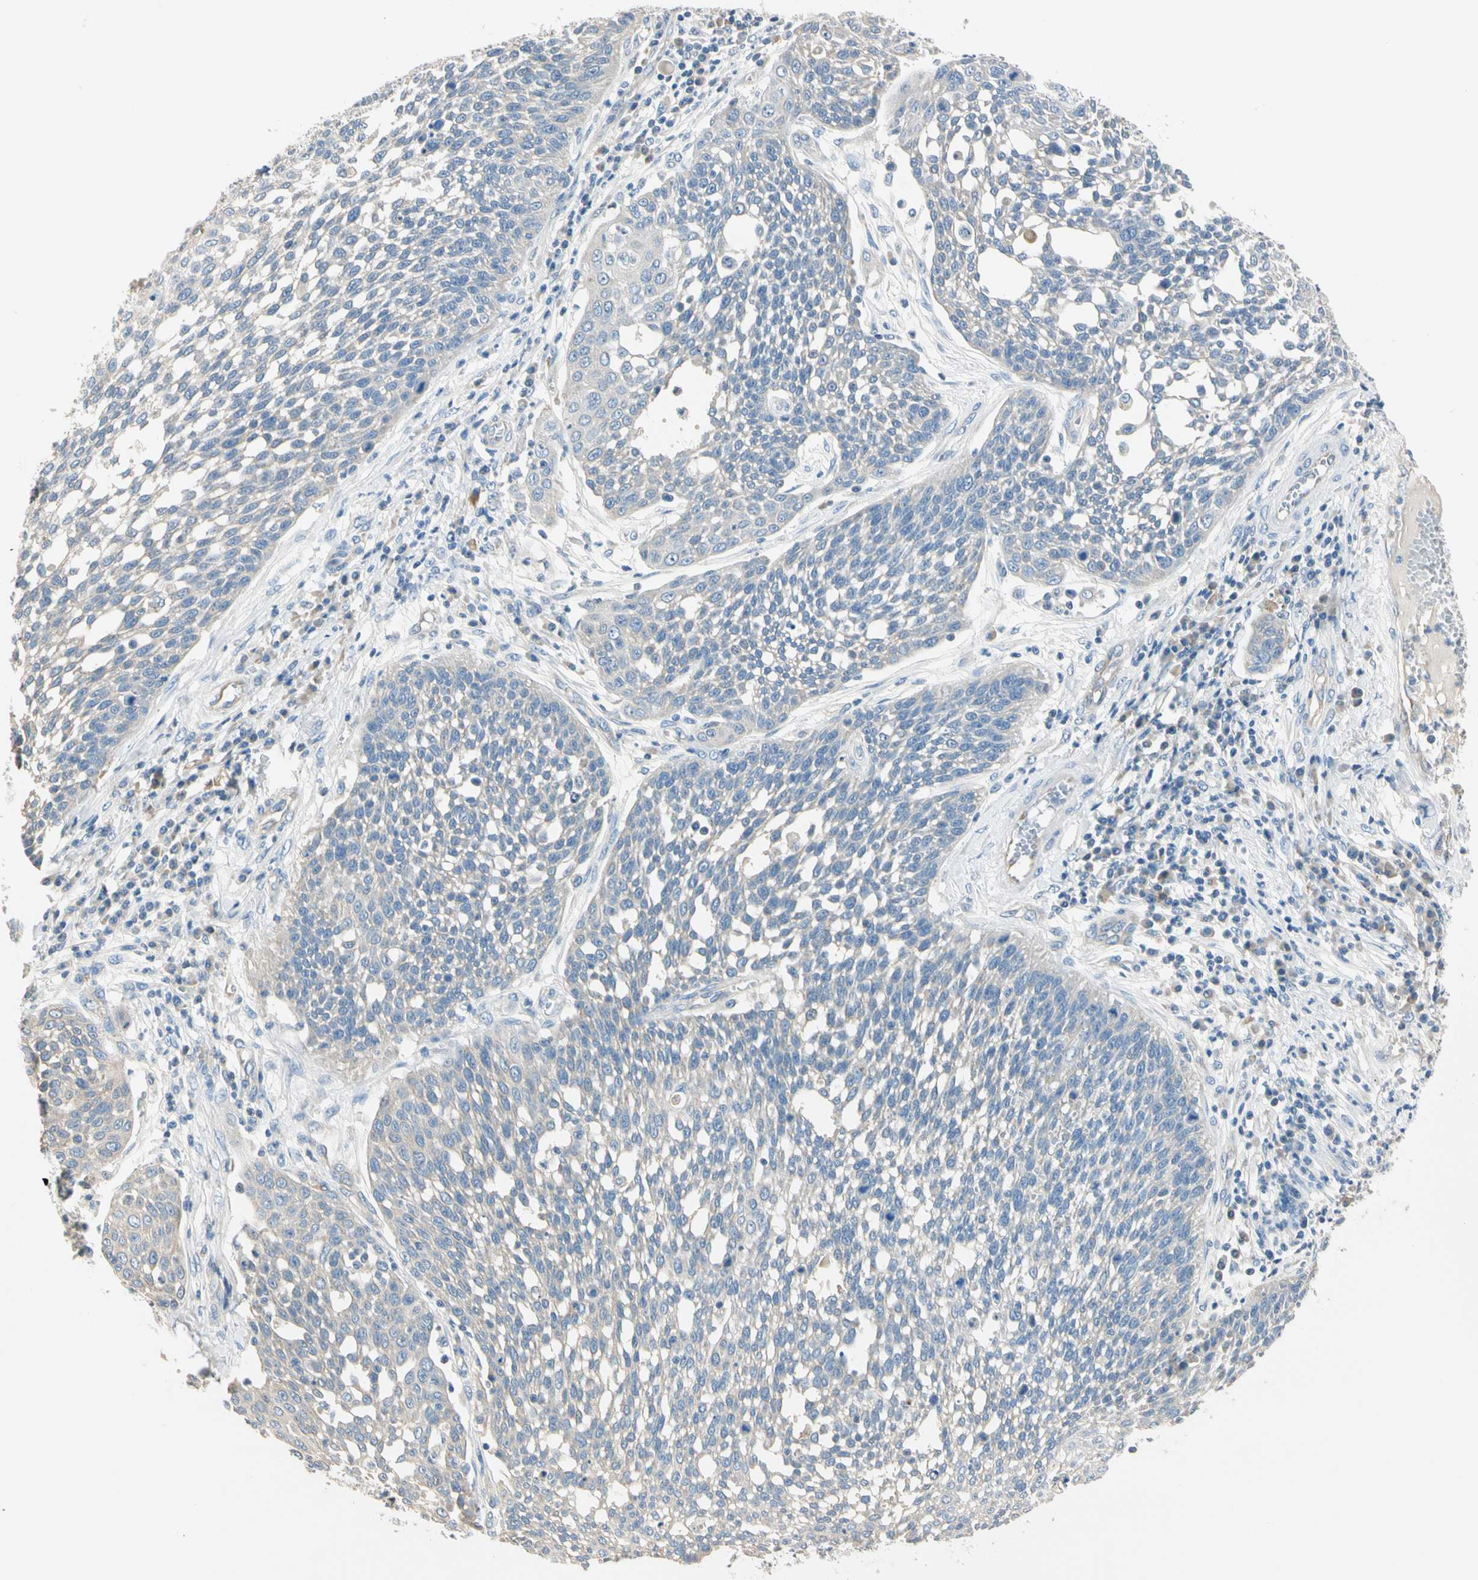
{"staining": {"intensity": "negative", "quantity": "none", "location": "none"}, "tissue": "cervical cancer", "cell_type": "Tumor cells", "image_type": "cancer", "snomed": [{"axis": "morphology", "description": "Squamous cell carcinoma, NOS"}, {"axis": "topography", "description": "Cervix"}], "caption": "A histopathology image of human cervical cancer is negative for staining in tumor cells.", "gene": "GPR153", "patient": {"sex": "female", "age": 34}}